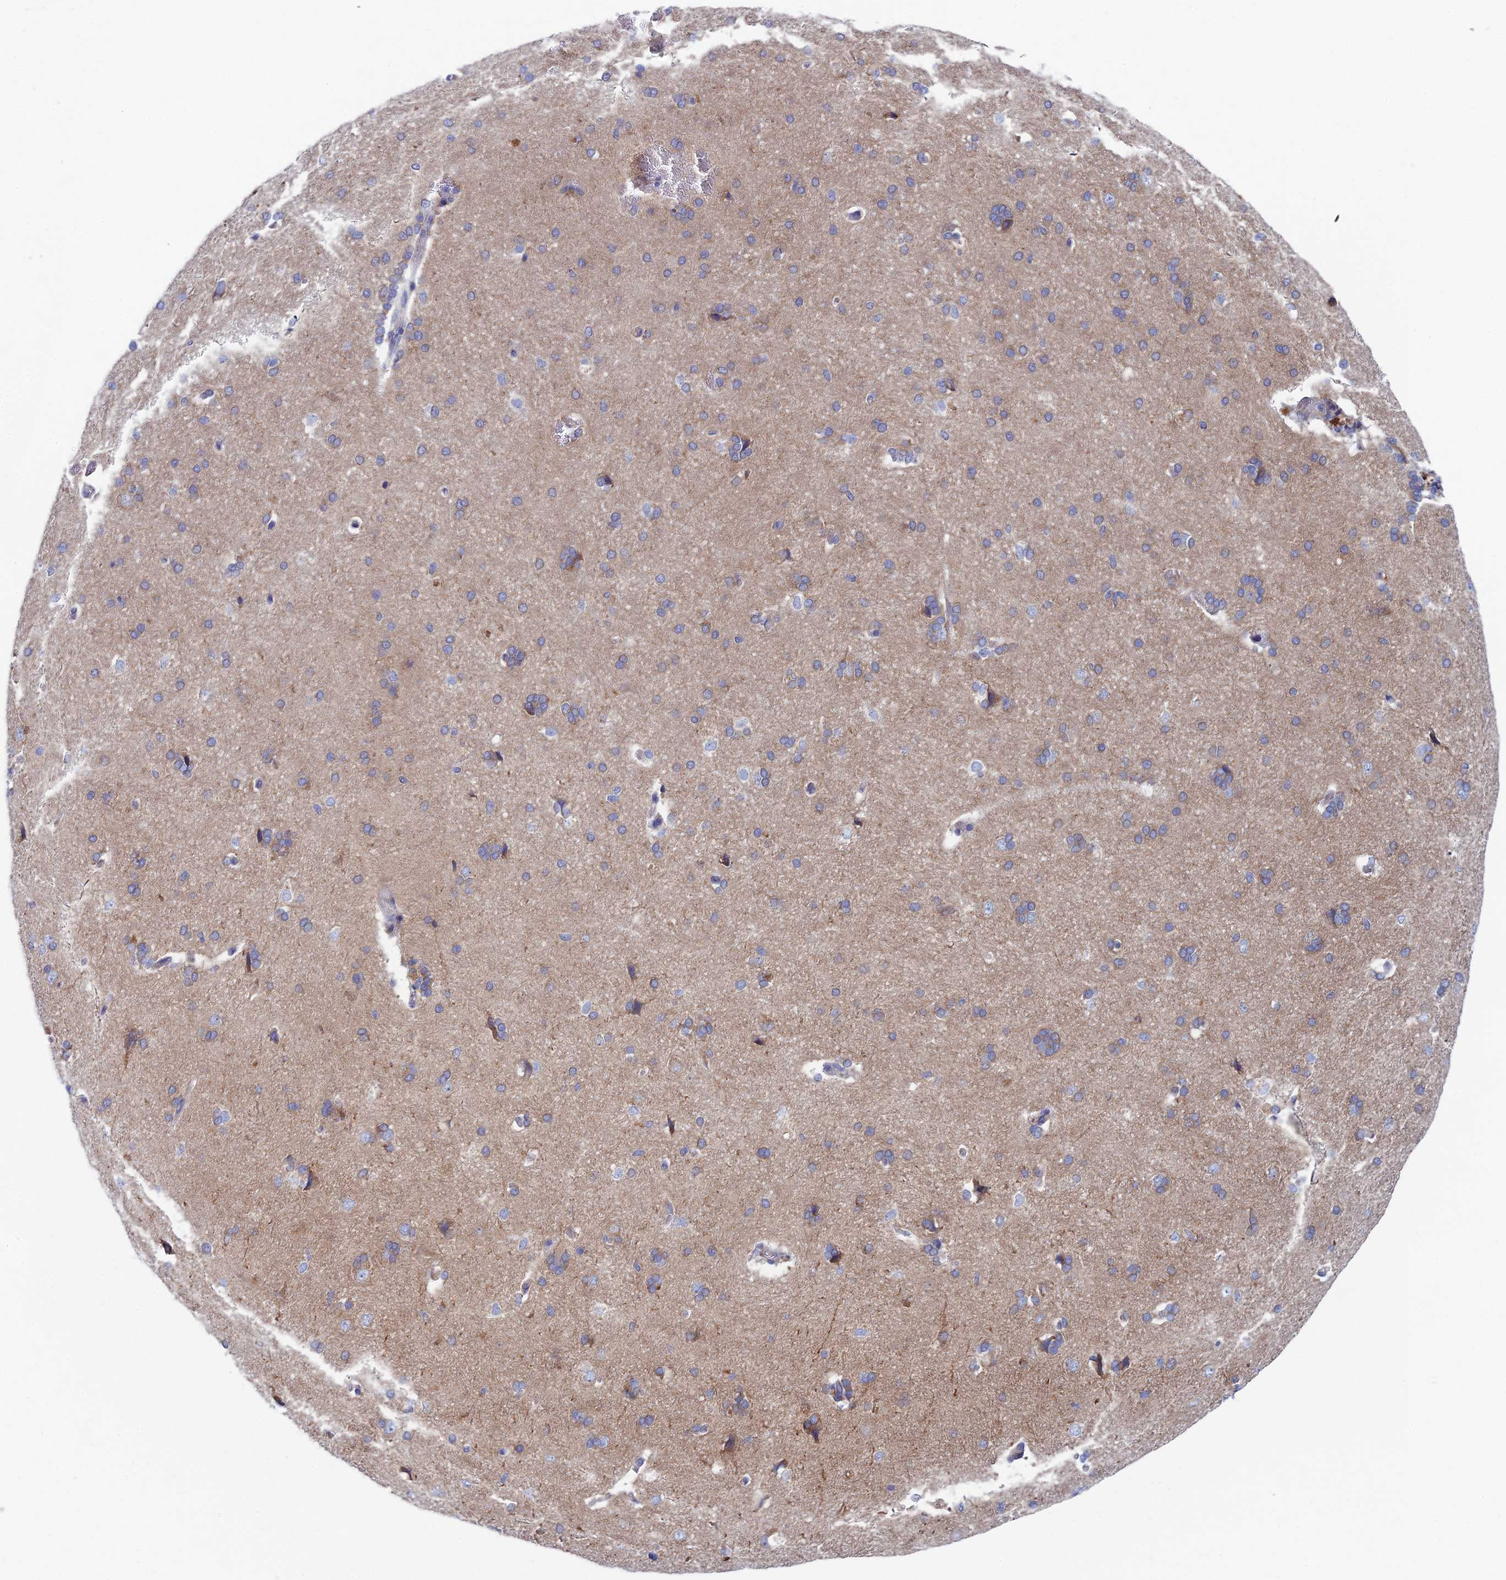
{"staining": {"intensity": "weak", "quantity": "25%-75%", "location": "cytoplasmic/membranous"}, "tissue": "cerebral cortex", "cell_type": "Endothelial cells", "image_type": "normal", "snomed": [{"axis": "morphology", "description": "Normal tissue, NOS"}, {"axis": "topography", "description": "Cerebral cortex"}], "caption": "Immunohistochemistry of benign cerebral cortex demonstrates low levels of weak cytoplasmic/membranous staining in about 25%-75% of endothelial cells.", "gene": "CLCN3", "patient": {"sex": "male", "age": 62}}